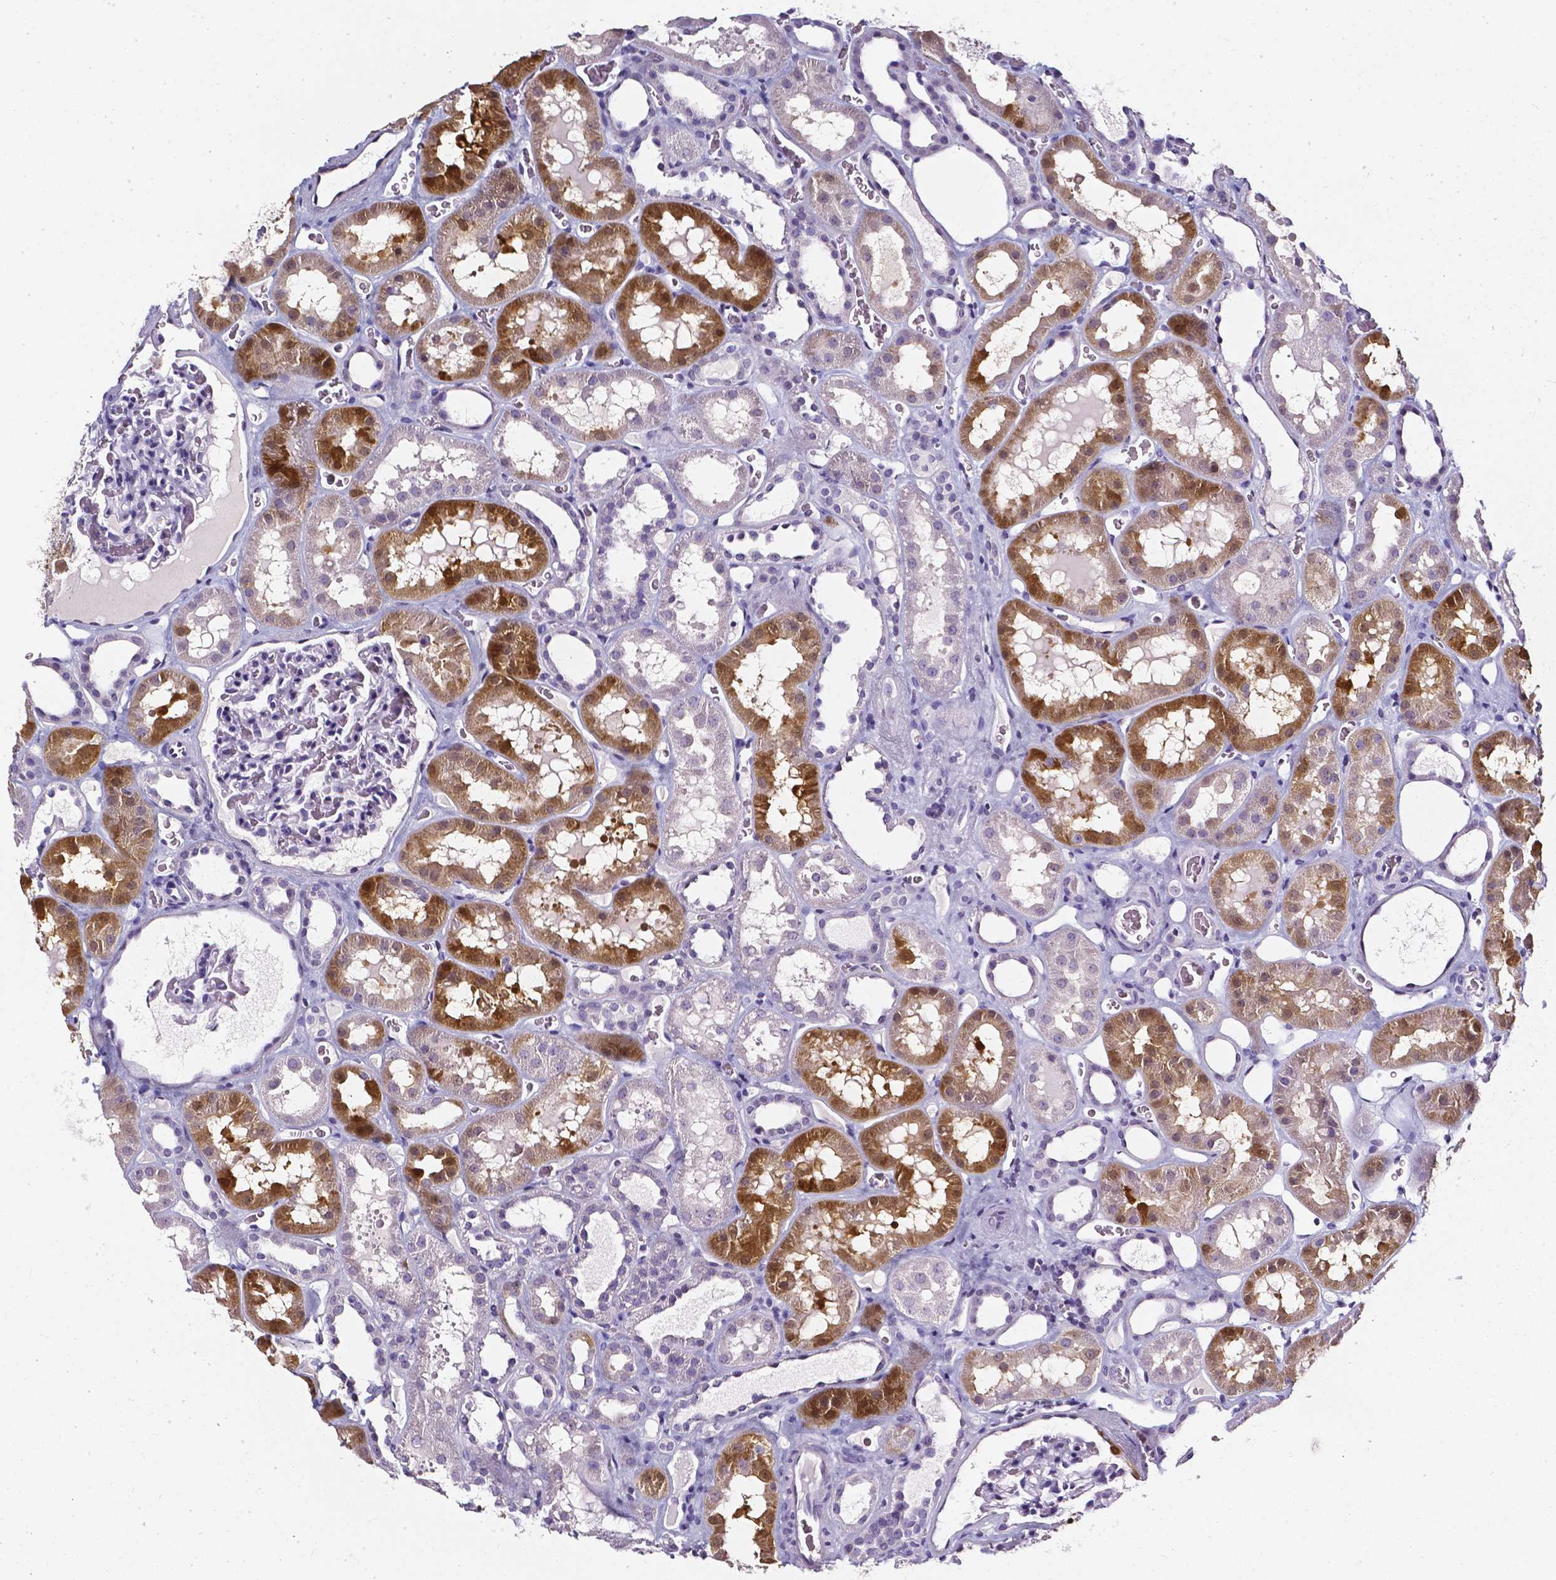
{"staining": {"intensity": "negative", "quantity": "none", "location": "none"}, "tissue": "kidney", "cell_type": "Cells in glomeruli", "image_type": "normal", "snomed": [{"axis": "morphology", "description": "Normal tissue, NOS"}, {"axis": "topography", "description": "Kidney"}], "caption": "This photomicrograph is of benign kidney stained with immunohistochemistry (IHC) to label a protein in brown with the nuclei are counter-stained blue. There is no positivity in cells in glomeruli. (DAB (3,3'-diaminobenzidine) immunohistochemistry visualized using brightfield microscopy, high magnification).", "gene": "AKR1B10", "patient": {"sex": "female", "age": 41}}